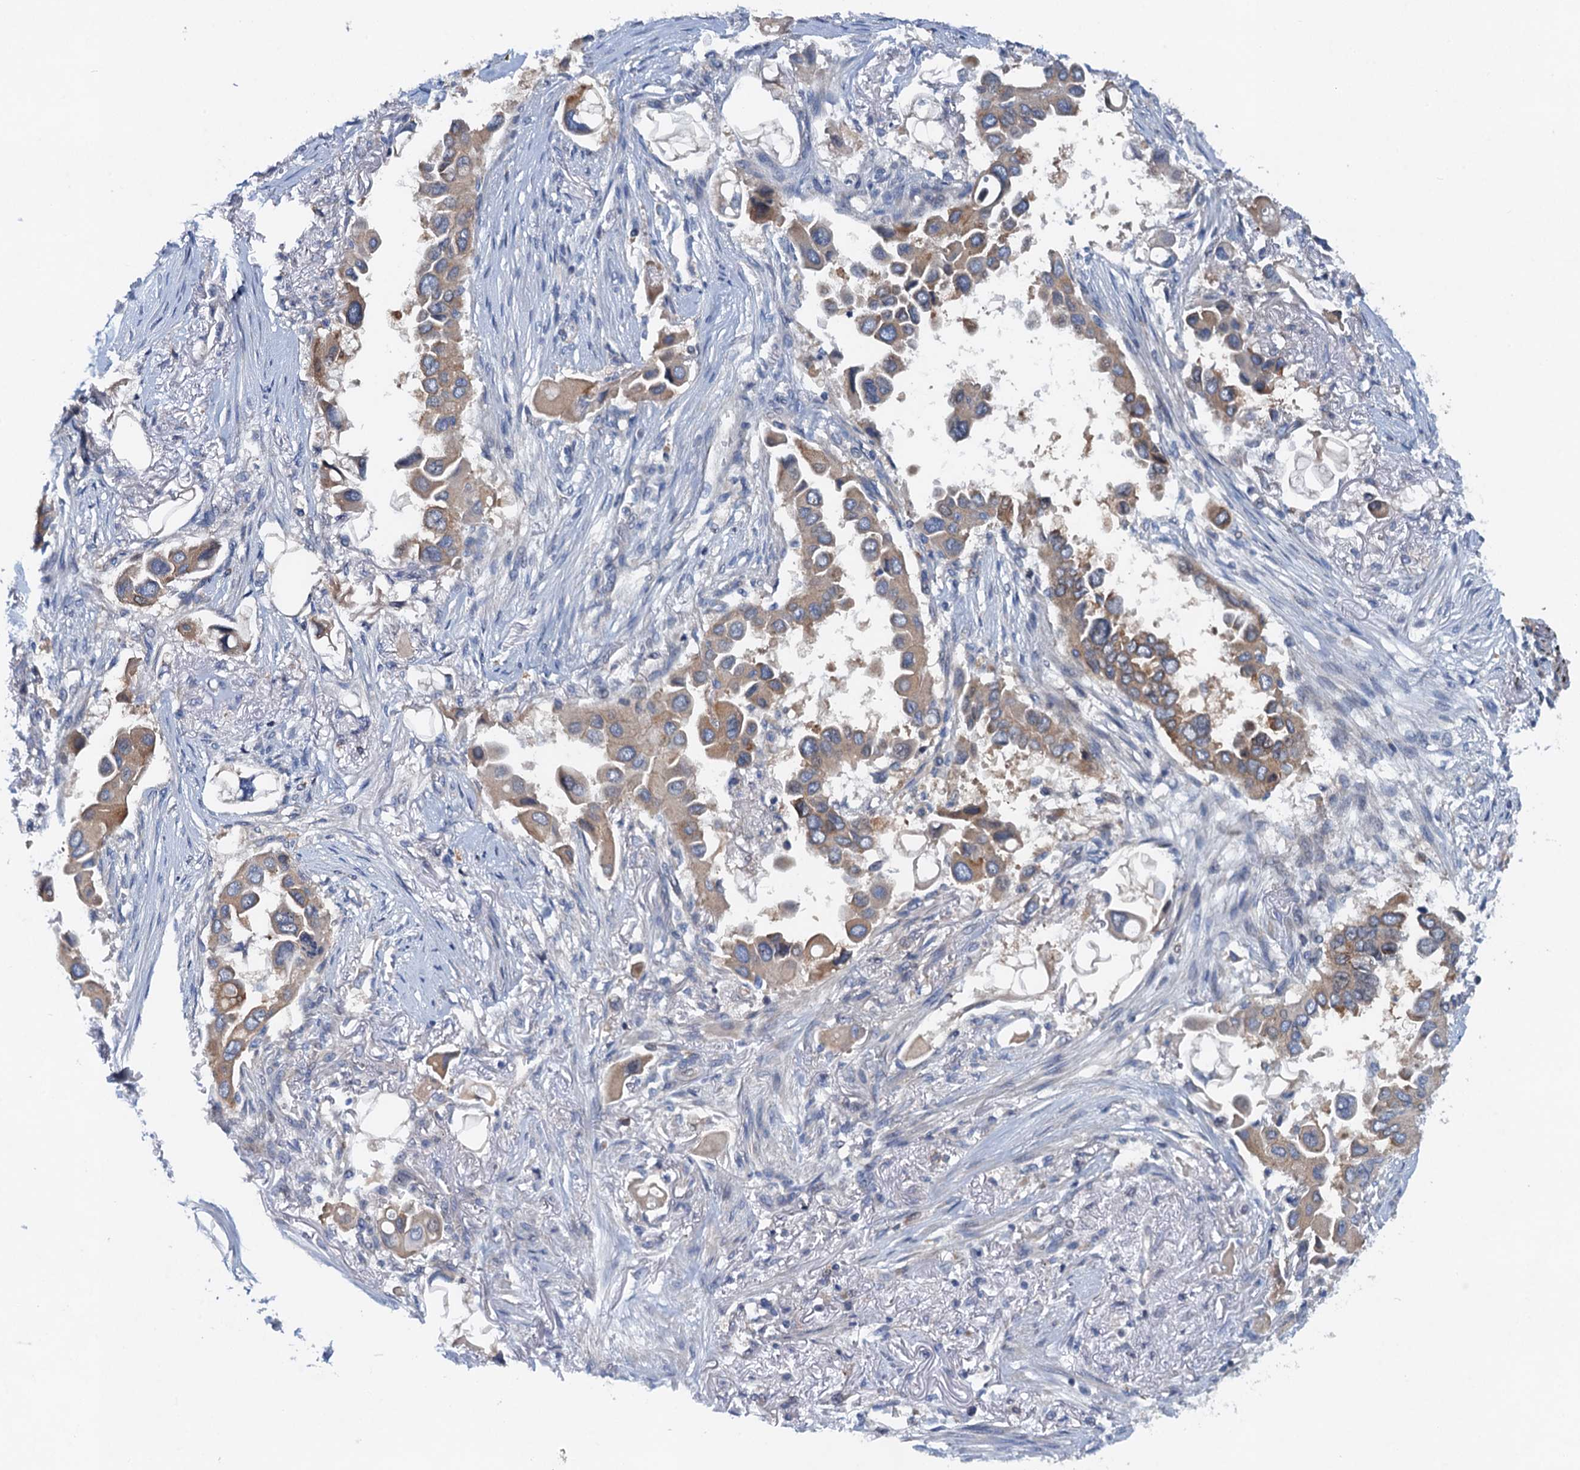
{"staining": {"intensity": "weak", "quantity": "25%-75%", "location": "cytoplasmic/membranous"}, "tissue": "lung cancer", "cell_type": "Tumor cells", "image_type": "cancer", "snomed": [{"axis": "morphology", "description": "Adenocarcinoma, NOS"}, {"axis": "topography", "description": "Lung"}], "caption": "High-power microscopy captured an immunohistochemistry histopathology image of lung cancer, revealing weak cytoplasmic/membranous staining in approximately 25%-75% of tumor cells.", "gene": "NBEA", "patient": {"sex": "female", "age": 76}}